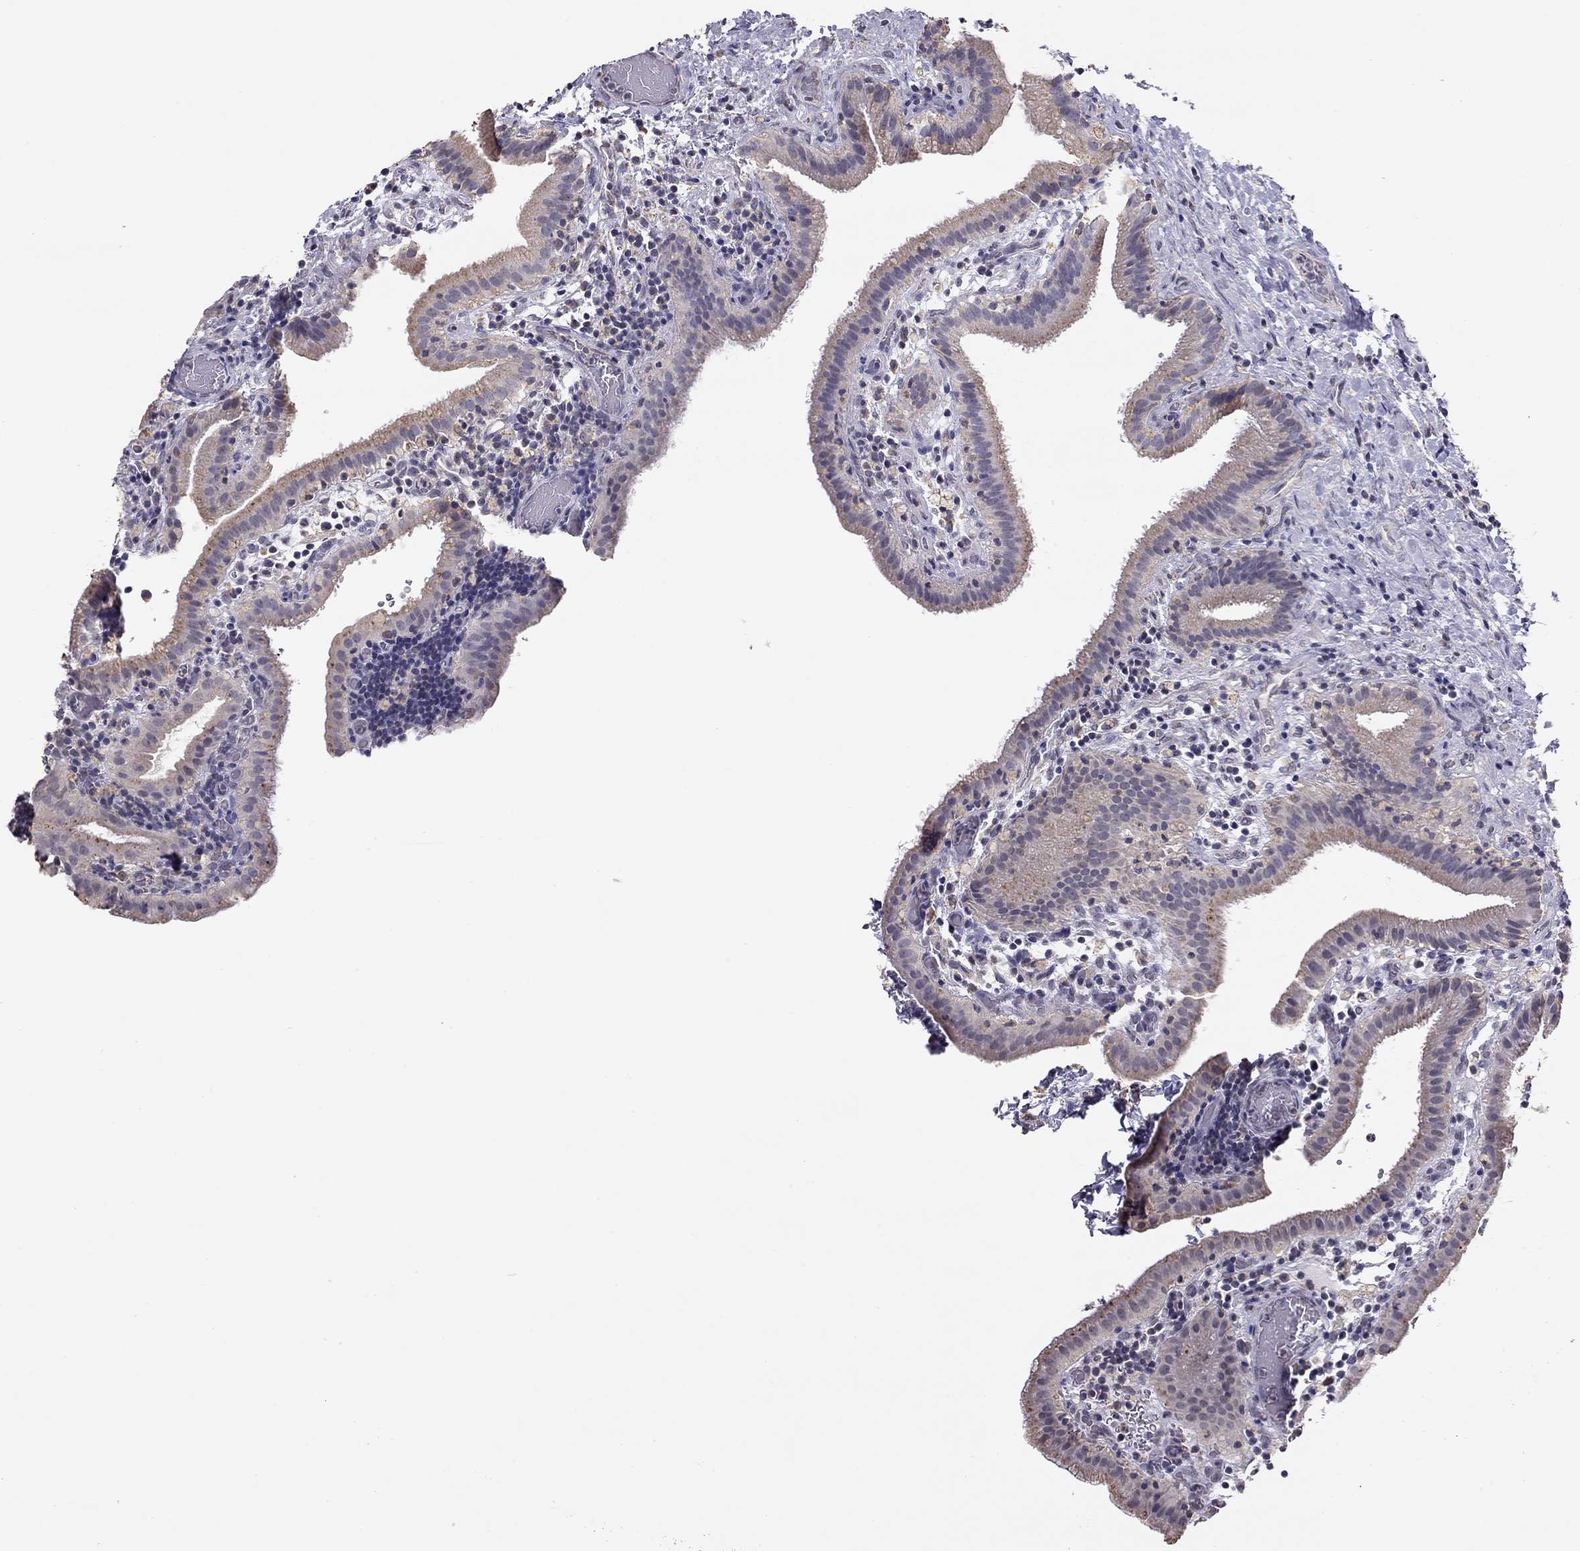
{"staining": {"intensity": "weak", "quantity": "25%-75%", "location": "cytoplasmic/membranous"}, "tissue": "gallbladder", "cell_type": "Glandular cells", "image_type": "normal", "snomed": [{"axis": "morphology", "description": "Normal tissue, NOS"}, {"axis": "topography", "description": "Gallbladder"}], "caption": "Immunohistochemistry (IHC) (DAB) staining of benign human gallbladder shows weak cytoplasmic/membranous protein expression in approximately 25%-75% of glandular cells.", "gene": "LRIT3", "patient": {"sex": "male", "age": 62}}